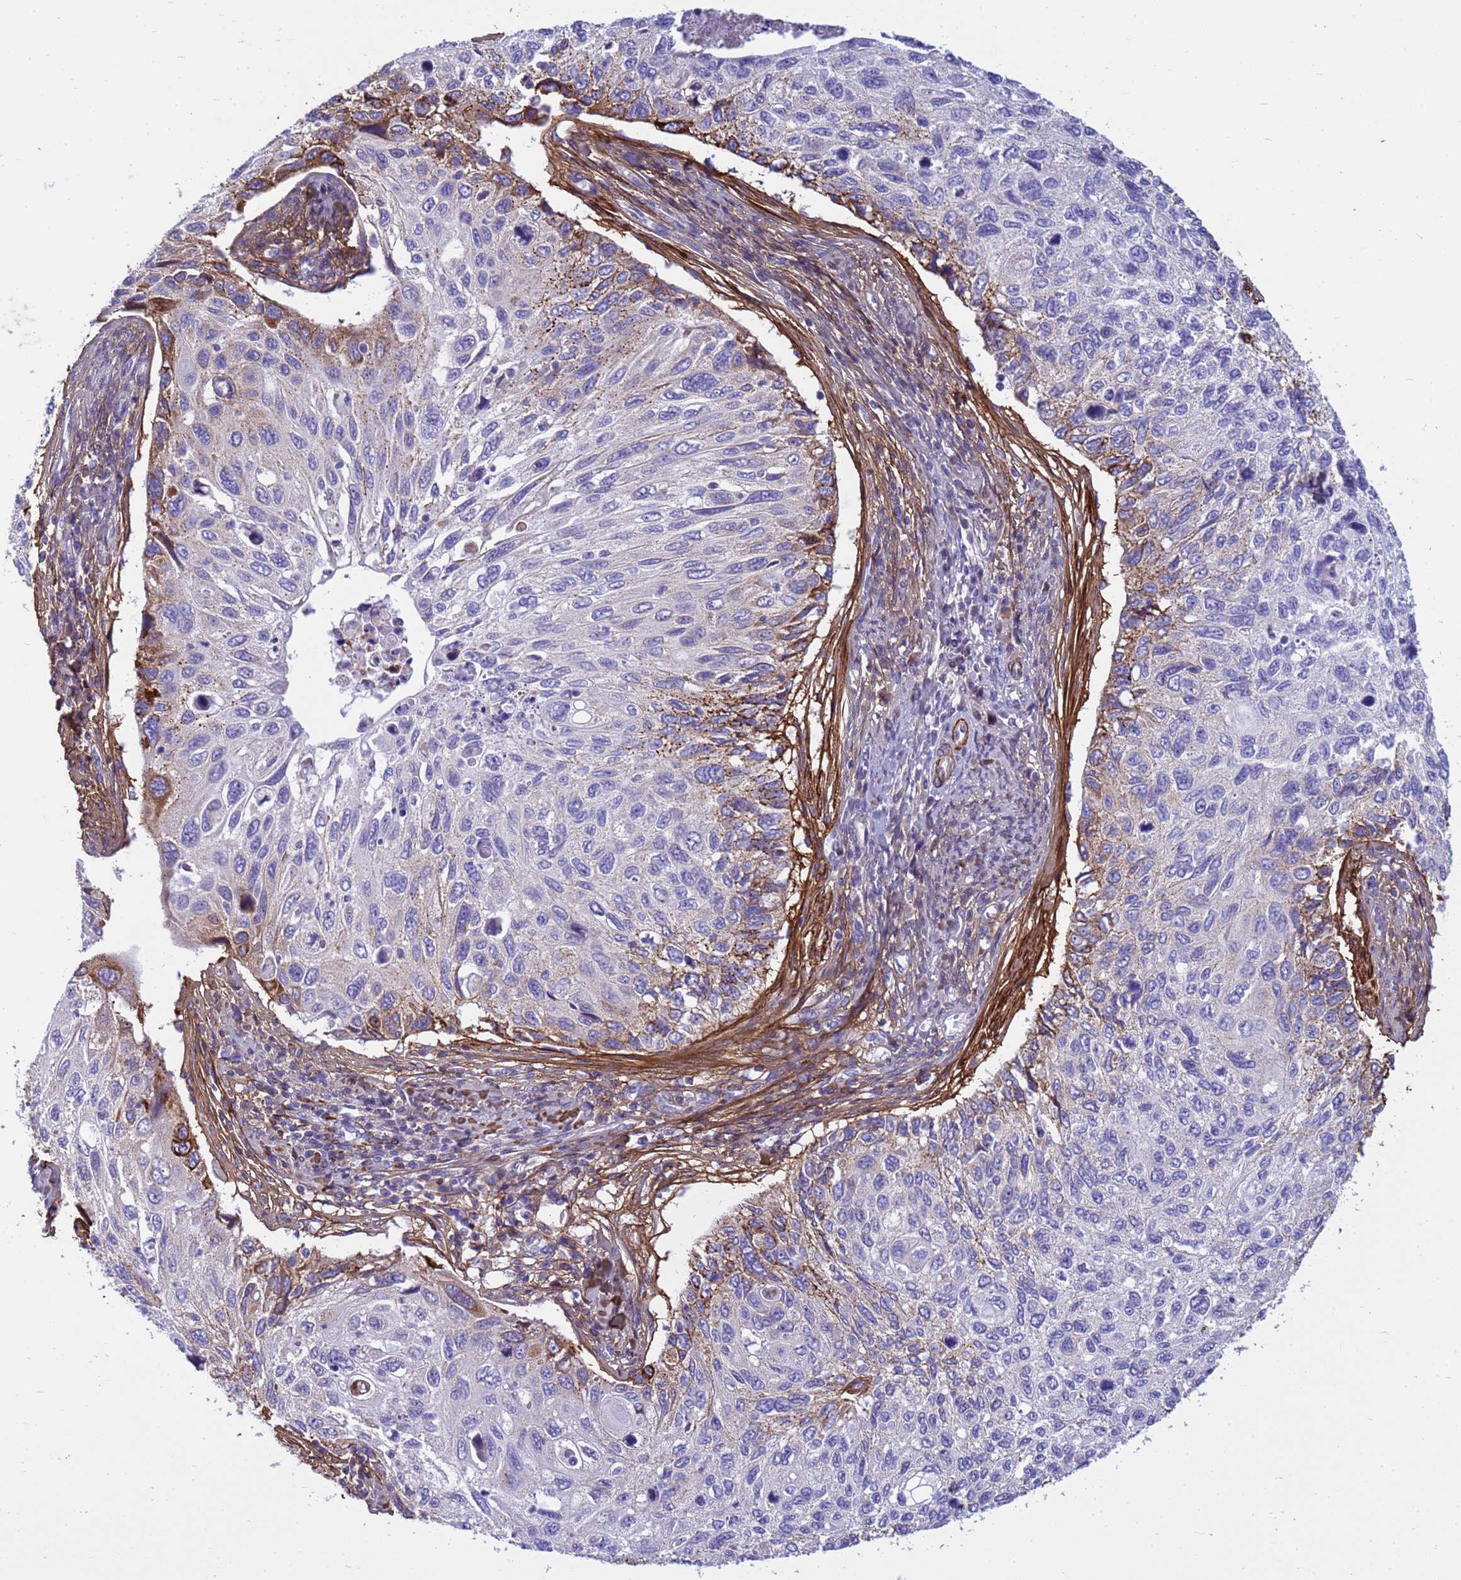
{"staining": {"intensity": "moderate", "quantity": "<25%", "location": "cytoplasmic/membranous"}, "tissue": "cervical cancer", "cell_type": "Tumor cells", "image_type": "cancer", "snomed": [{"axis": "morphology", "description": "Squamous cell carcinoma, NOS"}, {"axis": "topography", "description": "Cervix"}], "caption": "Approximately <25% of tumor cells in squamous cell carcinoma (cervical) demonstrate moderate cytoplasmic/membranous protein positivity as visualized by brown immunohistochemical staining.", "gene": "P2RX7", "patient": {"sex": "female", "age": 70}}